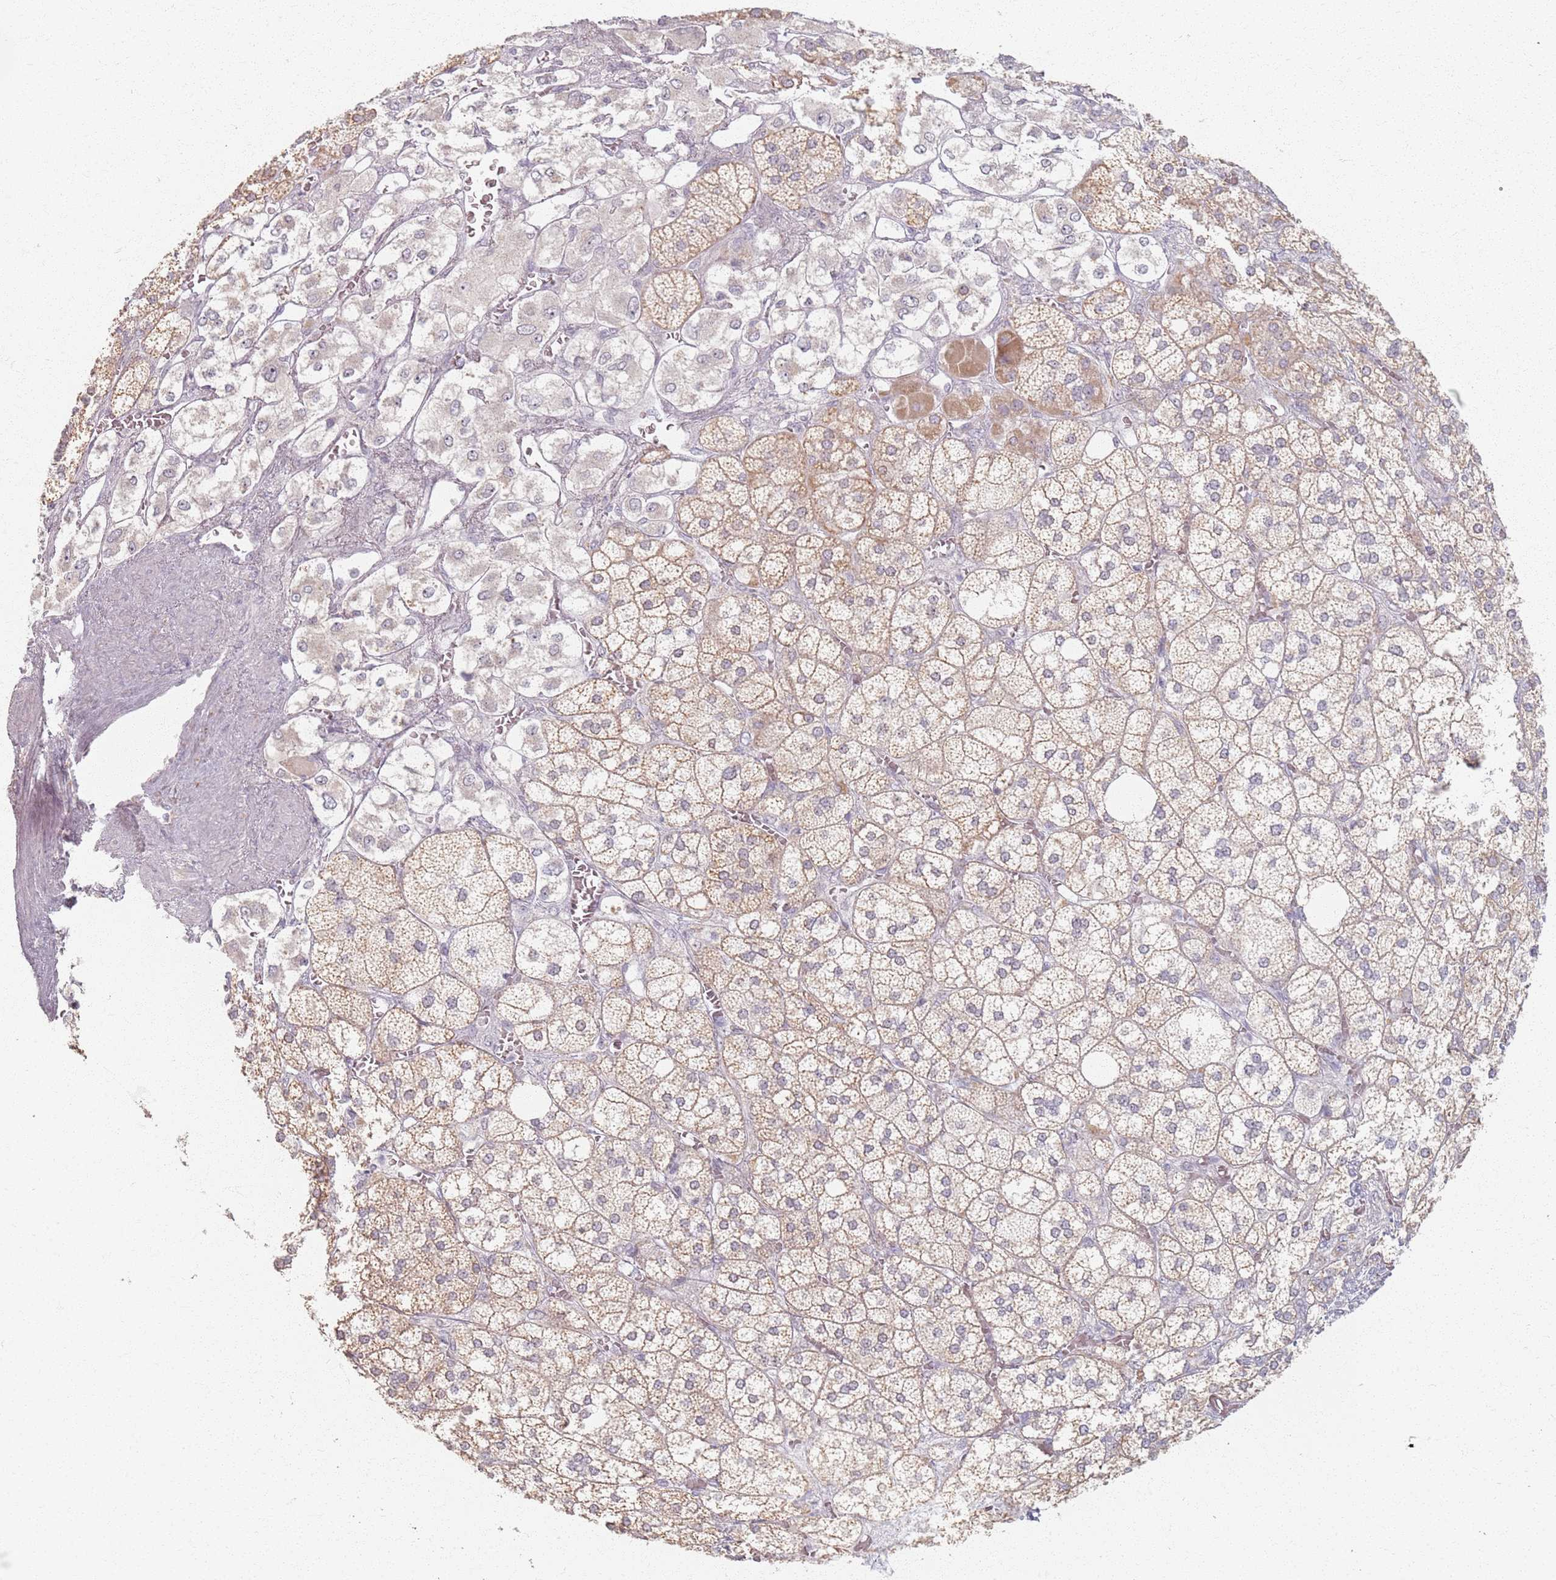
{"staining": {"intensity": "weak", "quantity": "25%-75%", "location": "cytoplasmic/membranous"}, "tissue": "adrenal gland", "cell_type": "Glandular cells", "image_type": "normal", "snomed": [{"axis": "morphology", "description": "Normal tissue, NOS"}, {"axis": "topography", "description": "Adrenal gland"}], "caption": "Protein positivity by immunohistochemistry shows weak cytoplasmic/membranous expression in approximately 25%-75% of glandular cells in benign adrenal gland. The protein is shown in brown color, while the nuclei are stained blue.", "gene": "PKD2L2", "patient": {"sex": "male", "age": 61}}